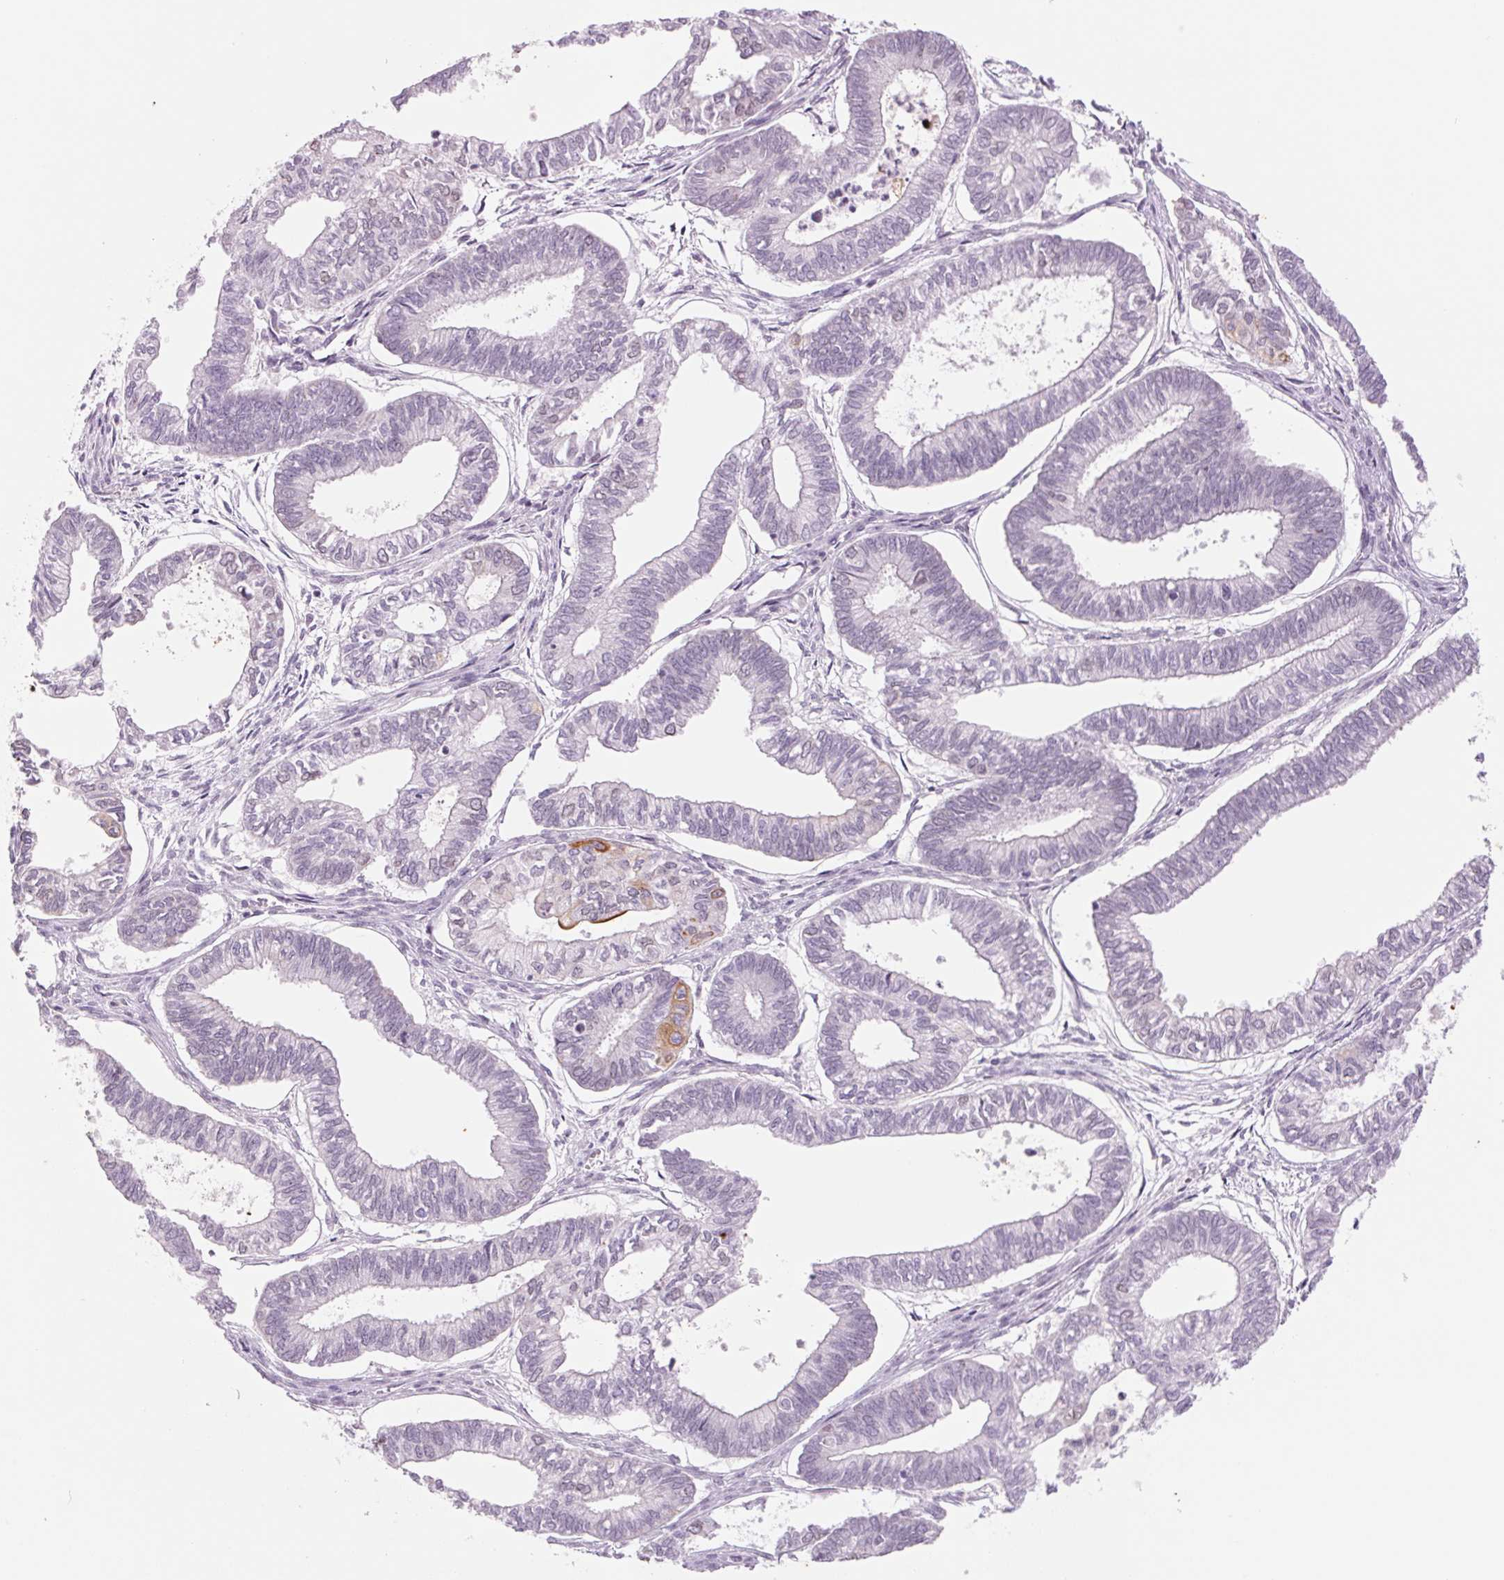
{"staining": {"intensity": "moderate", "quantity": "<25%", "location": "cytoplasmic/membranous"}, "tissue": "ovarian cancer", "cell_type": "Tumor cells", "image_type": "cancer", "snomed": [{"axis": "morphology", "description": "Carcinoma, endometroid"}, {"axis": "topography", "description": "Ovary"}], "caption": "Immunohistochemistry (DAB (3,3'-diaminobenzidine)) staining of human endometroid carcinoma (ovarian) demonstrates moderate cytoplasmic/membranous protein positivity in about <25% of tumor cells. (Brightfield microscopy of DAB IHC at high magnification).", "gene": "KRT1", "patient": {"sex": "female", "age": 64}}